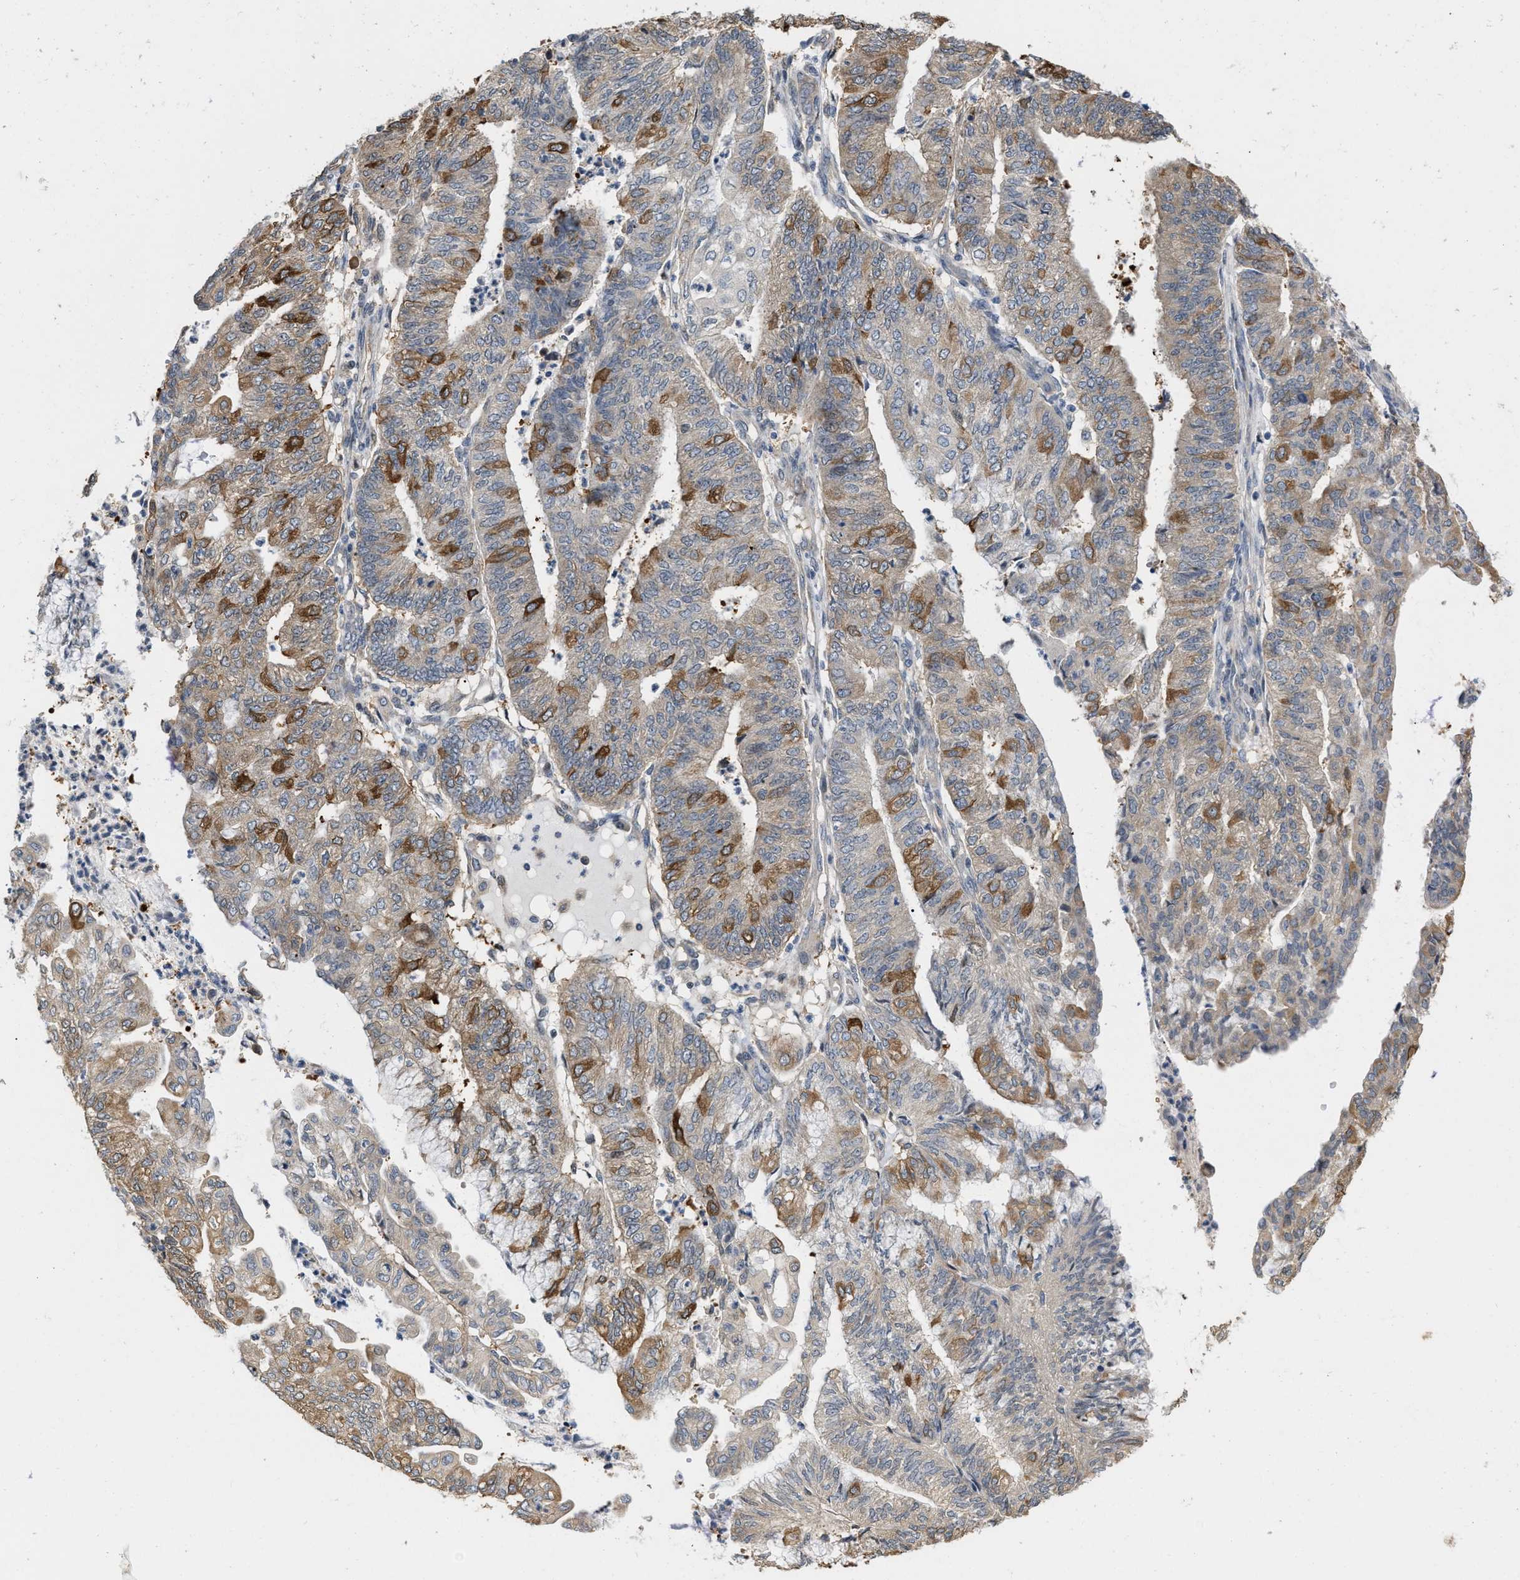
{"staining": {"intensity": "moderate", "quantity": "<25%", "location": "cytoplasmic/membranous"}, "tissue": "endometrial cancer", "cell_type": "Tumor cells", "image_type": "cancer", "snomed": [{"axis": "morphology", "description": "Adenocarcinoma, NOS"}, {"axis": "topography", "description": "Endometrium"}], "caption": "The photomicrograph exhibits staining of endometrial cancer (adenocarcinoma), revealing moderate cytoplasmic/membranous protein positivity (brown color) within tumor cells.", "gene": "CSNK1A1", "patient": {"sex": "female", "age": 59}}